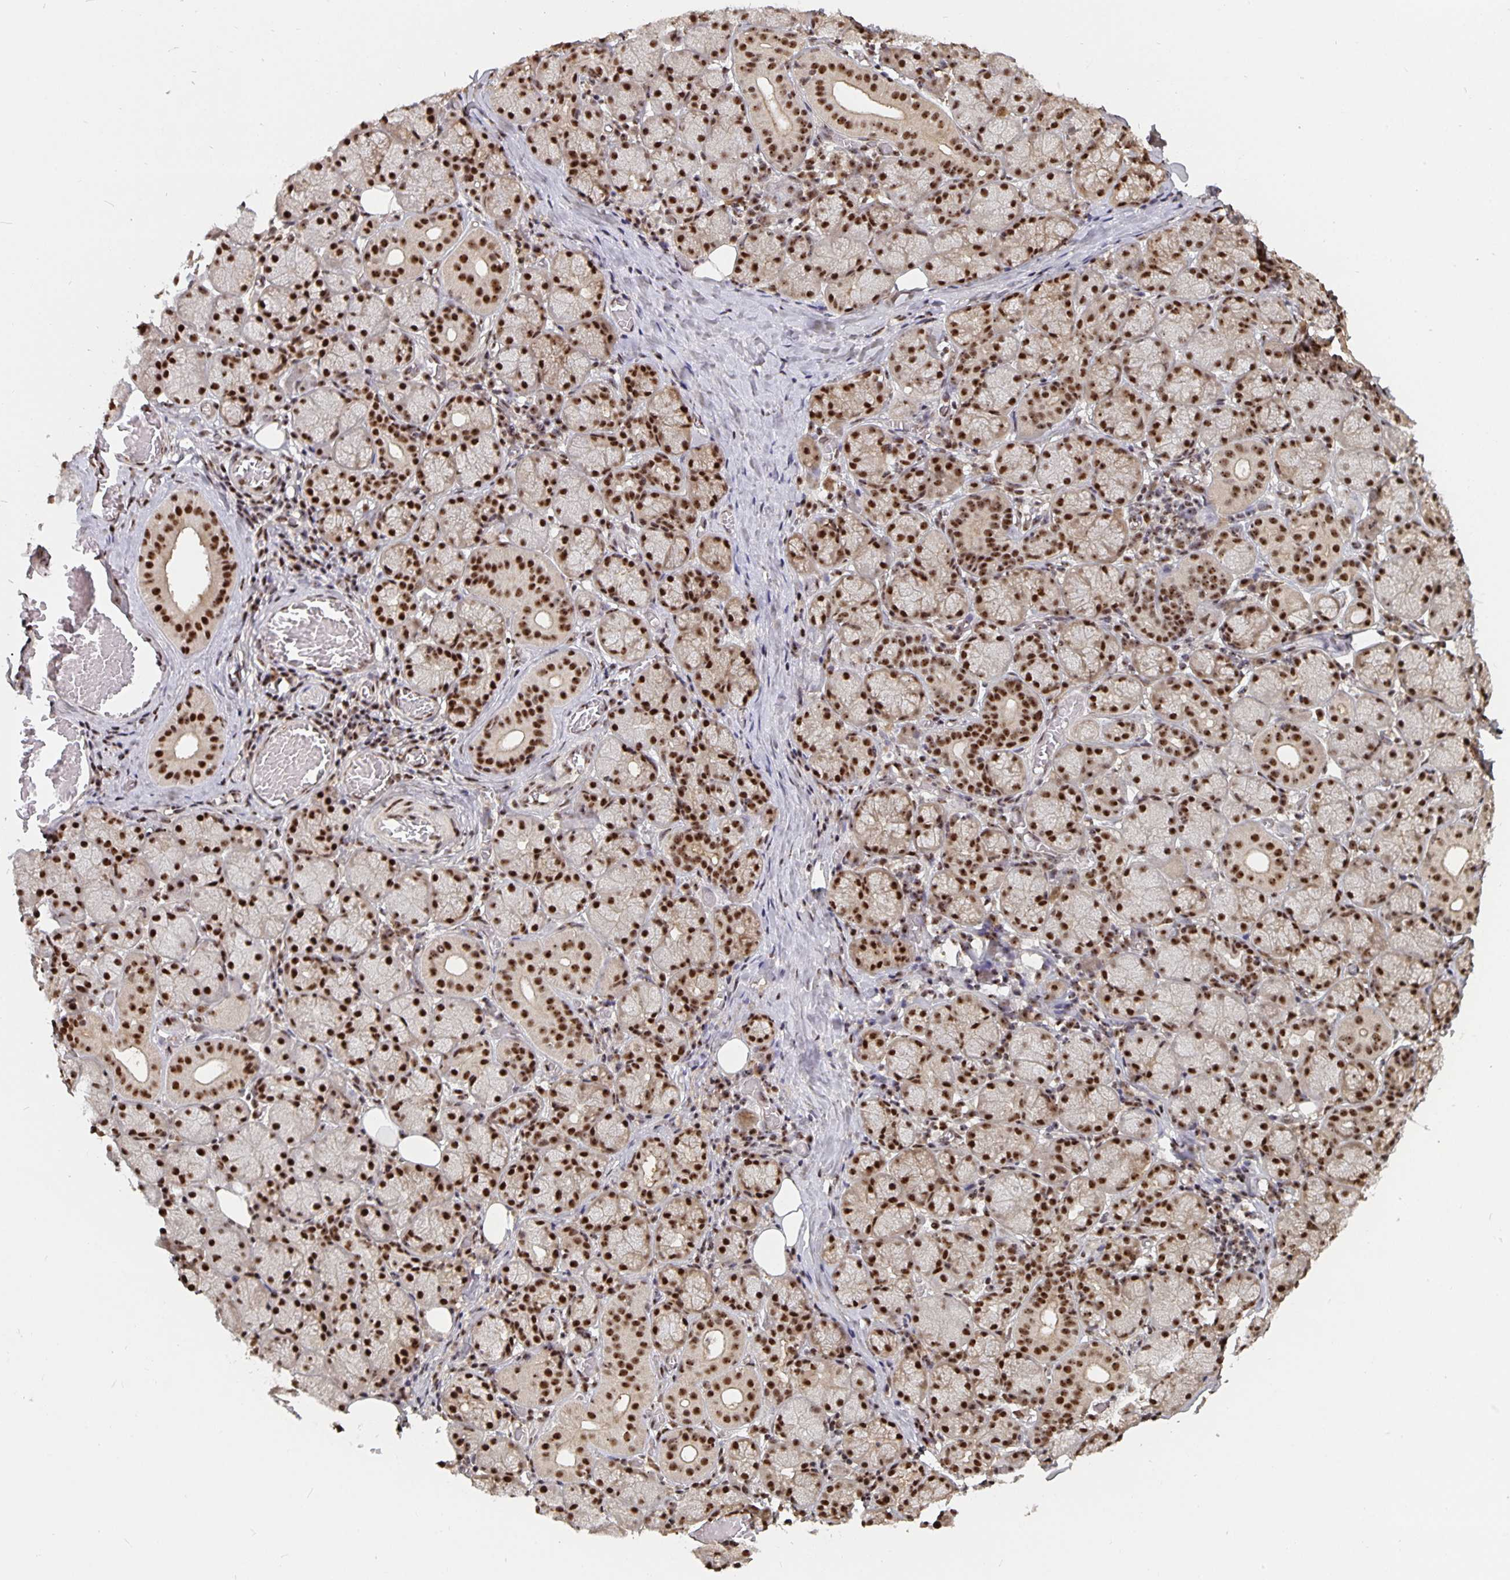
{"staining": {"intensity": "strong", "quantity": ">75%", "location": "nuclear"}, "tissue": "salivary gland", "cell_type": "Glandular cells", "image_type": "normal", "snomed": [{"axis": "morphology", "description": "Normal tissue, NOS"}, {"axis": "topography", "description": "Salivary gland"}, {"axis": "topography", "description": "Peripheral nerve tissue"}], "caption": "The image exhibits immunohistochemical staining of benign salivary gland. There is strong nuclear positivity is appreciated in approximately >75% of glandular cells.", "gene": "LAS1L", "patient": {"sex": "female", "age": 24}}